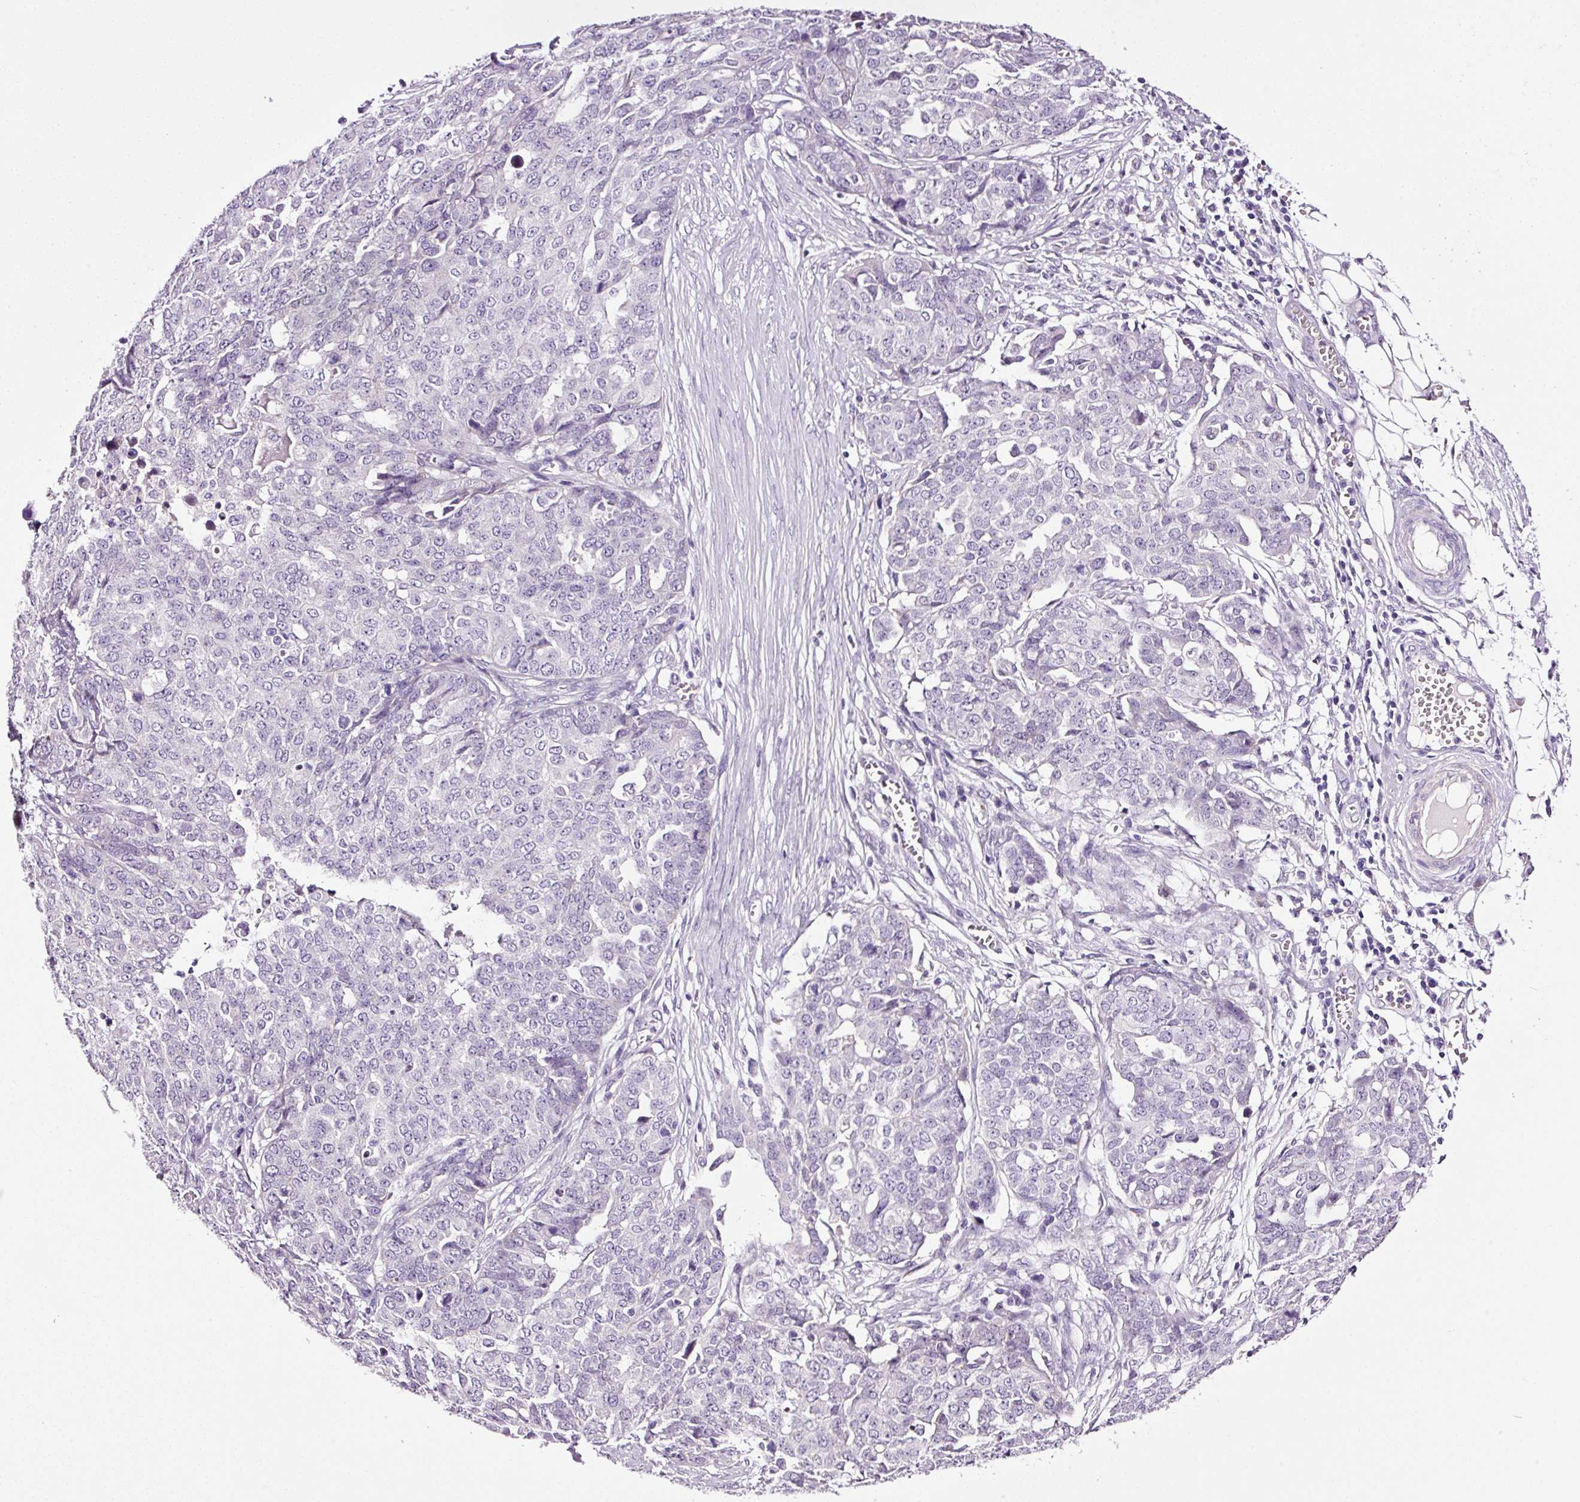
{"staining": {"intensity": "negative", "quantity": "none", "location": "none"}, "tissue": "ovarian cancer", "cell_type": "Tumor cells", "image_type": "cancer", "snomed": [{"axis": "morphology", "description": "Cystadenocarcinoma, serous, NOS"}, {"axis": "topography", "description": "Soft tissue"}, {"axis": "topography", "description": "Ovary"}], "caption": "Immunohistochemistry image of ovarian cancer (serous cystadenocarcinoma) stained for a protein (brown), which displays no expression in tumor cells.", "gene": "RTF2", "patient": {"sex": "female", "age": 57}}